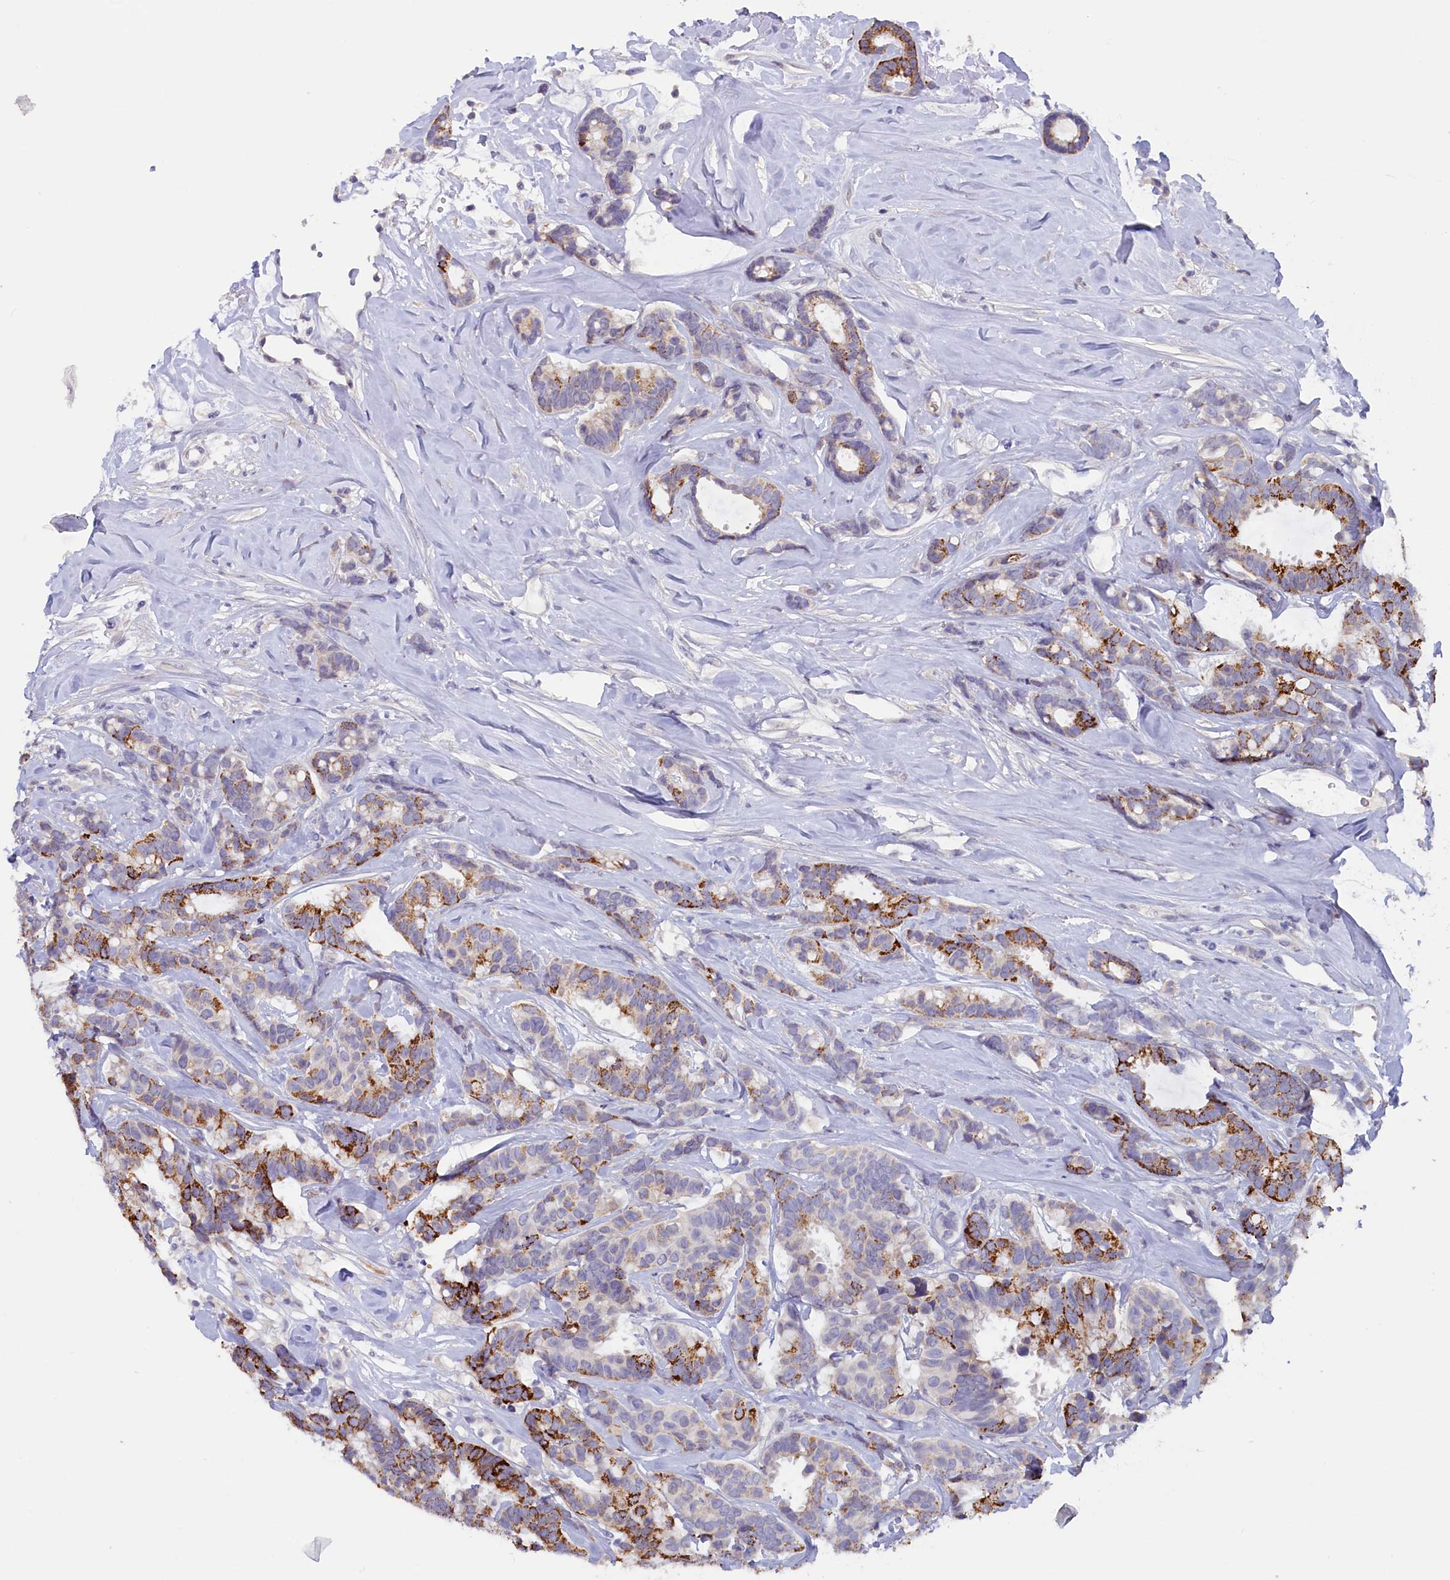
{"staining": {"intensity": "strong", "quantity": "<25%", "location": "cytoplasmic/membranous"}, "tissue": "breast cancer", "cell_type": "Tumor cells", "image_type": "cancer", "snomed": [{"axis": "morphology", "description": "Duct carcinoma"}, {"axis": "topography", "description": "Breast"}], "caption": "A brown stain shows strong cytoplasmic/membranous staining of a protein in human breast infiltrating ductal carcinoma tumor cells.", "gene": "ZSWIM4", "patient": {"sex": "female", "age": 87}}